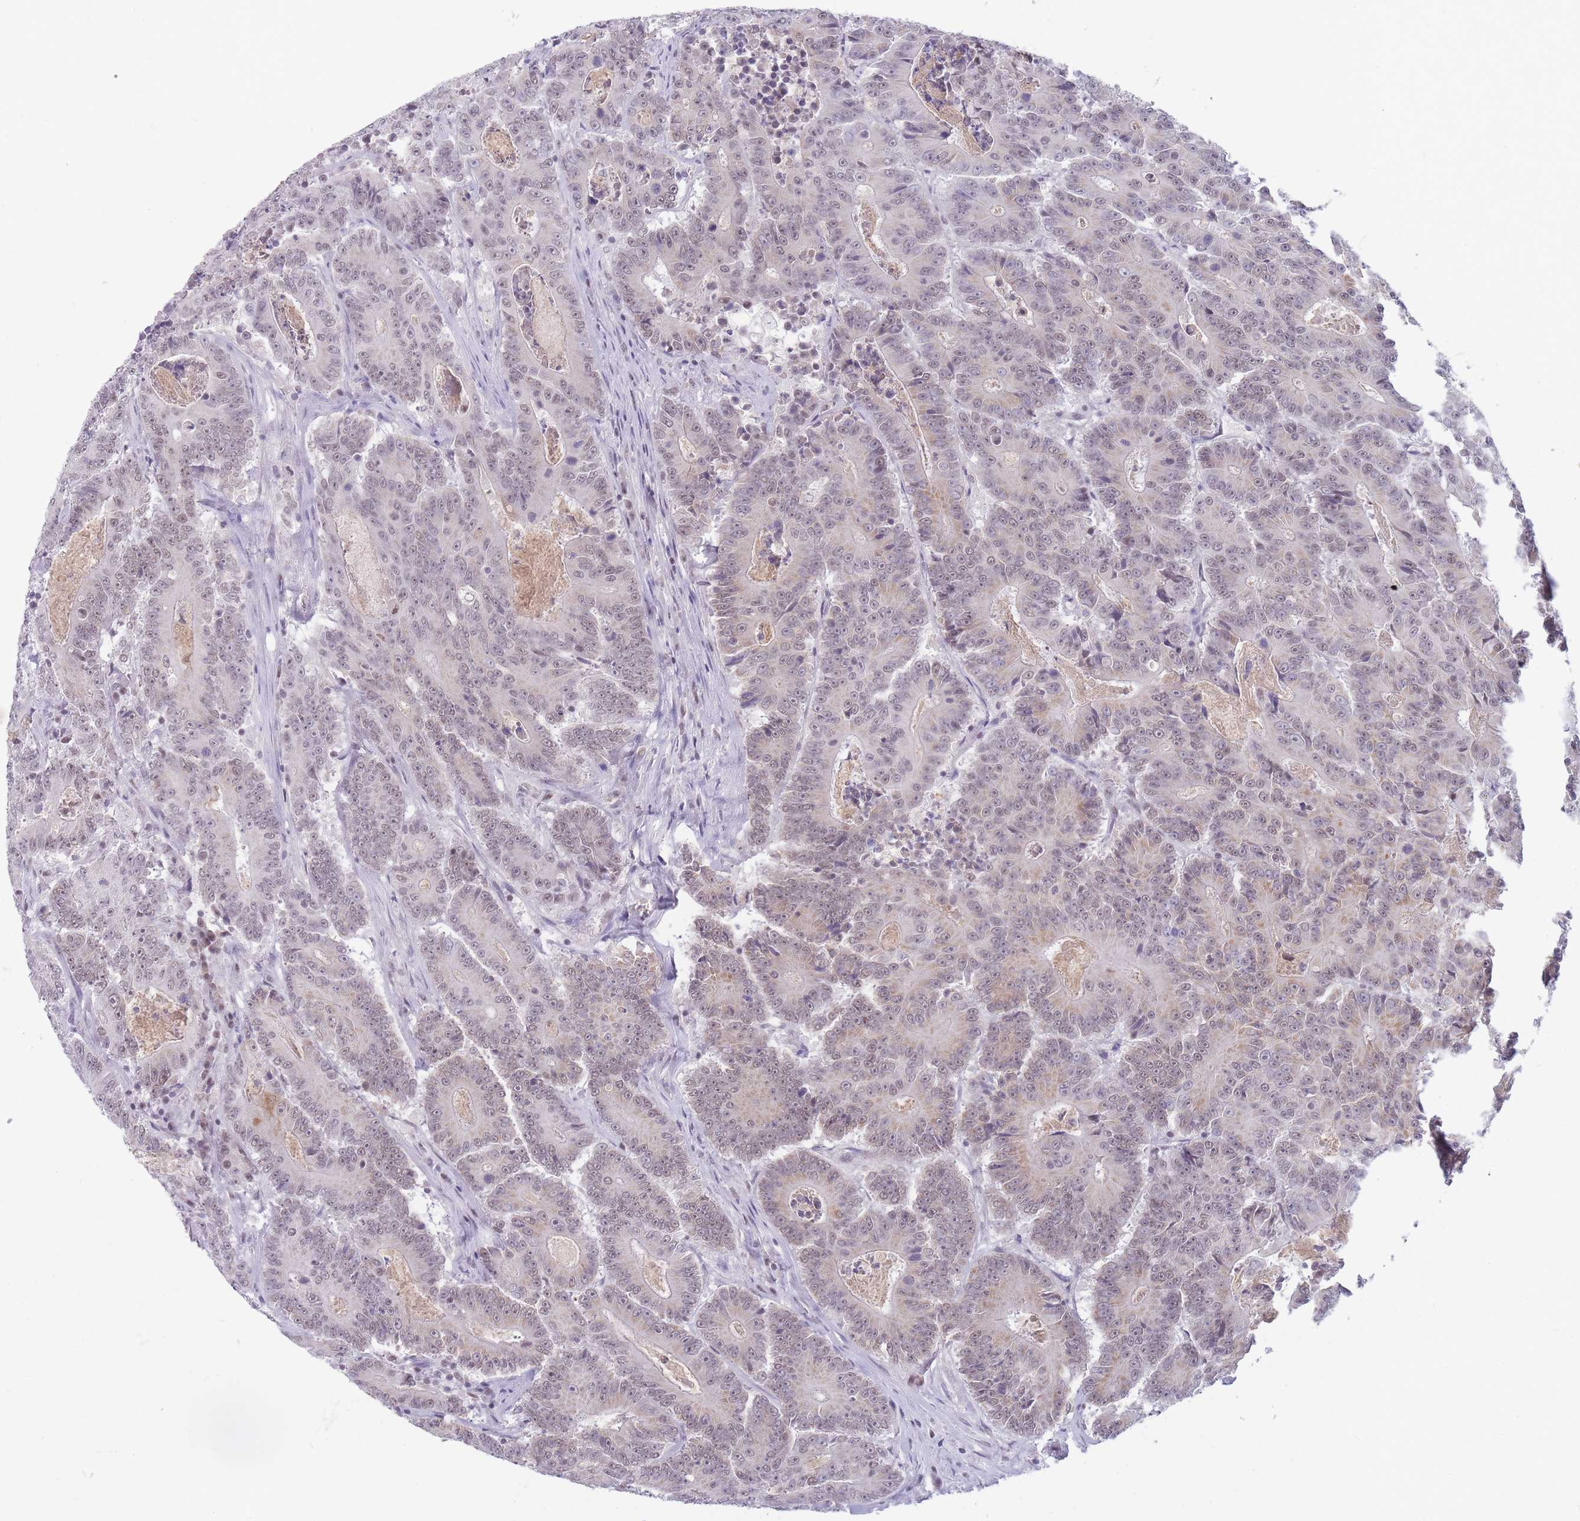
{"staining": {"intensity": "weak", "quantity": "<25%", "location": "cytoplasmic/membranous"}, "tissue": "colorectal cancer", "cell_type": "Tumor cells", "image_type": "cancer", "snomed": [{"axis": "morphology", "description": "Adenocarcinoma, NOS"}, {"axis": "topography", "description": "Colon"}], "caption": "Tumor cells show no significant positivity in colorectal cancer.", "gene": "ARID3B", "patient": {"sex": "male", "age": 83}}